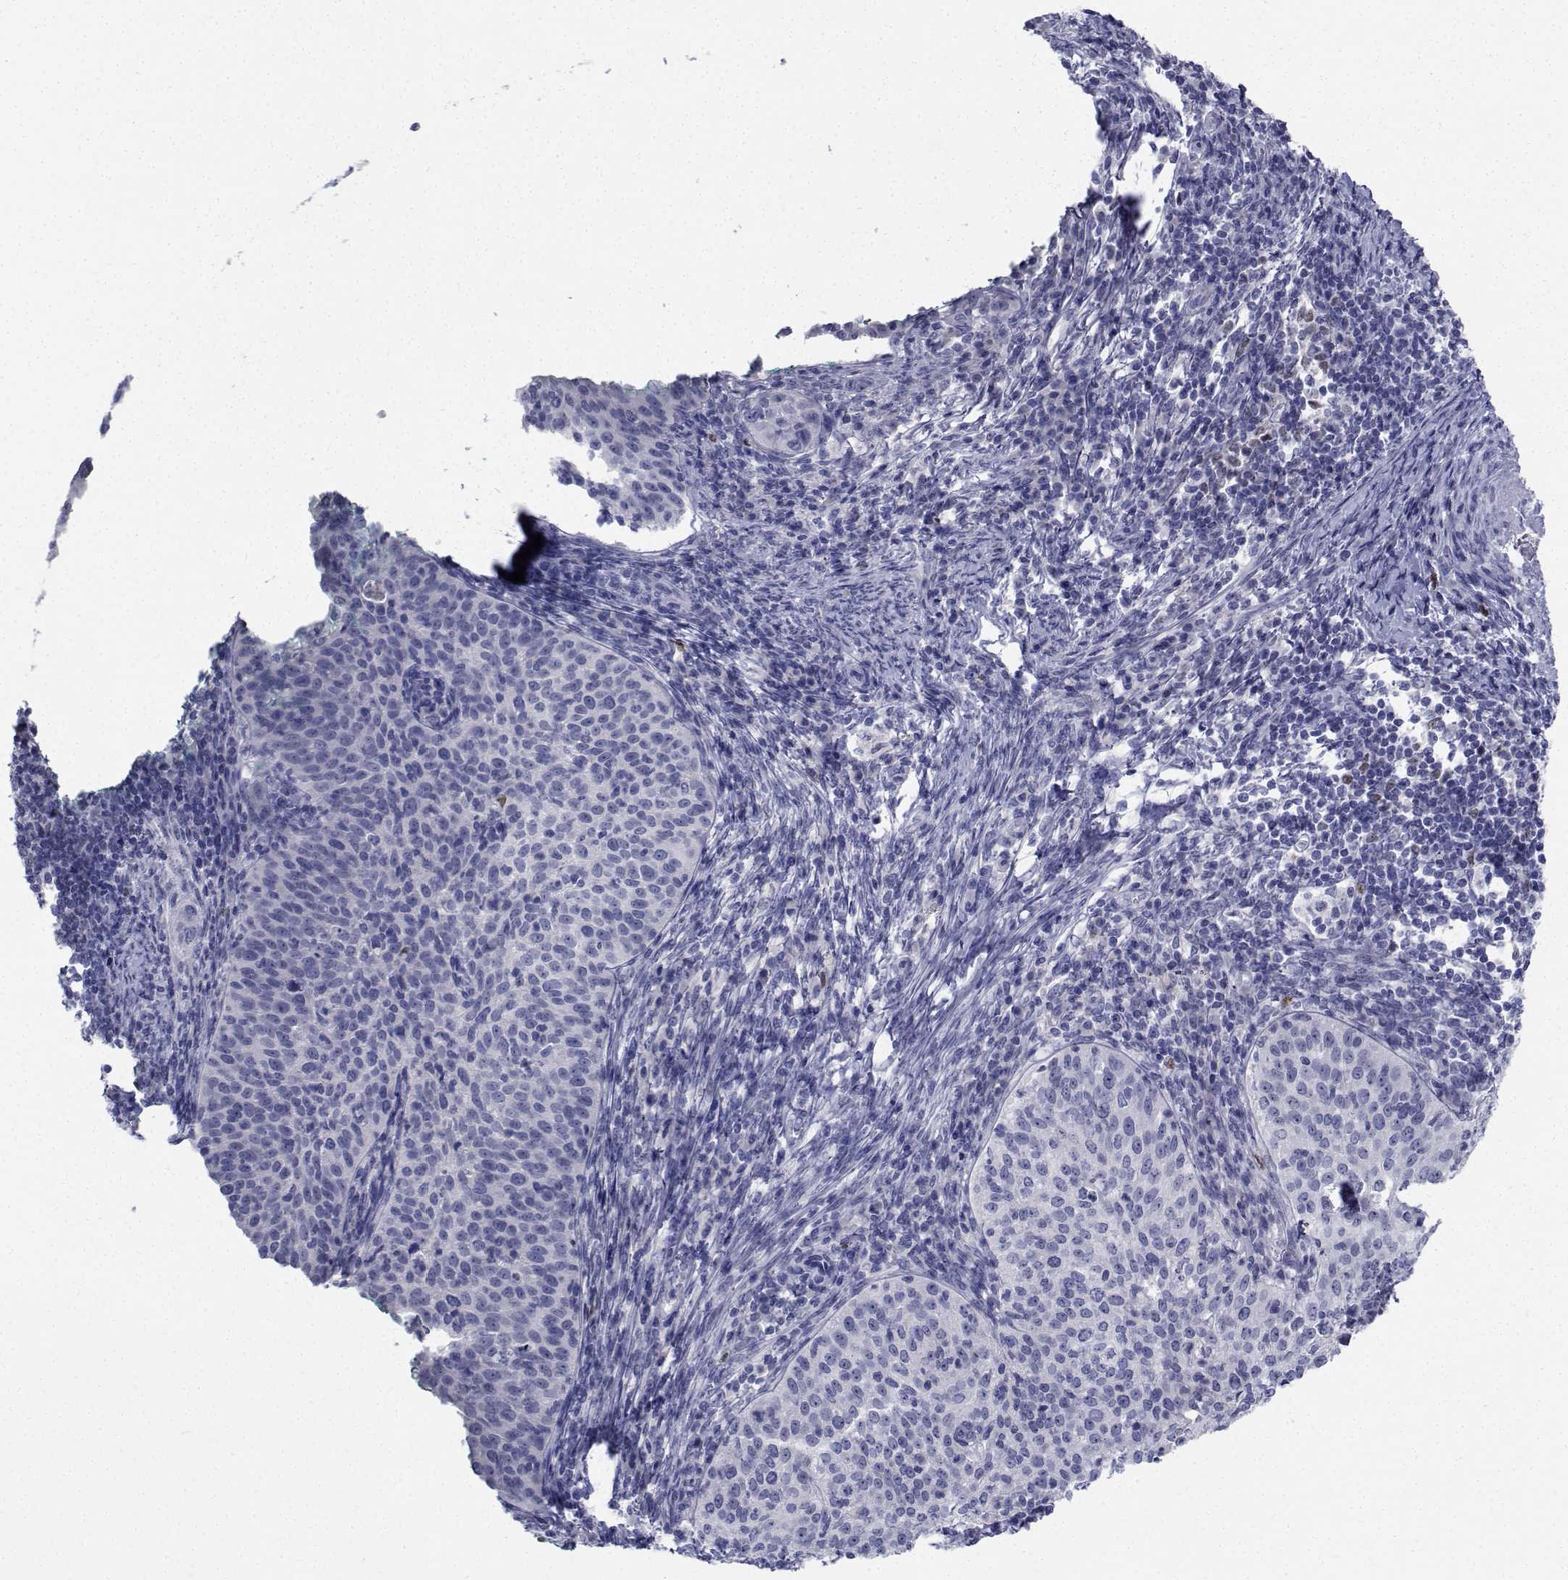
{"staining": {"intensity": "negative", "quantity": "none", "location": "none"}, "tissue": "cervical cancer", "cell_type": "Tumor cells", "image_type": "cancer", "snomed": [{"axis": "morphology", "description": "Squamous cell carcinoma, NOS"}, {"axis": "topography", "description": "Cervix"}], "caption": "Tumor cells are negative for brown protein staining in cervical cancer.", "gene": "PLXNA4", "patient": {"sex": "female", "age": 30}}